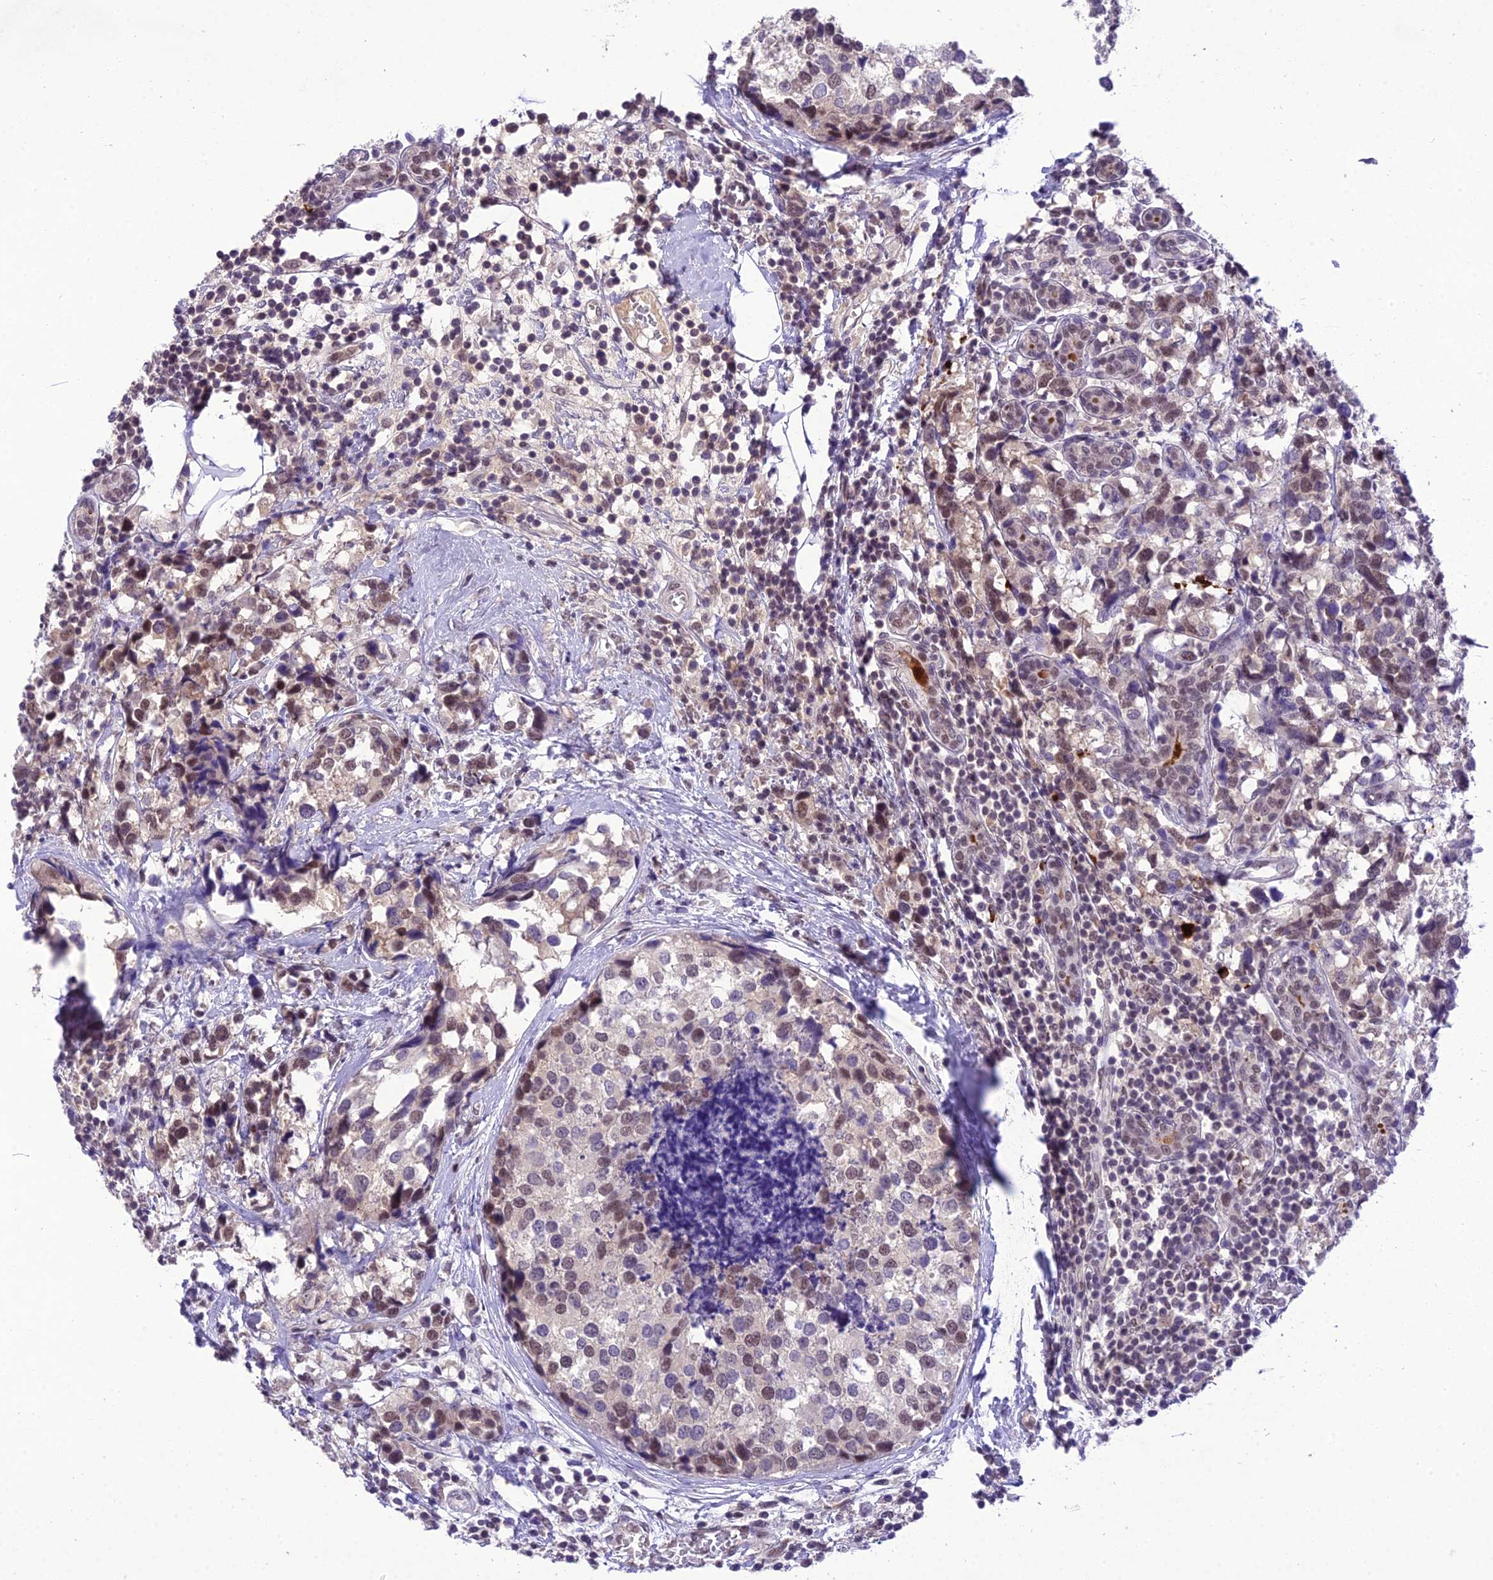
{"staining": {"intensity": "moderate", "quantity": ">75%", "location": "nuclear"}, "tissue": "breast cancer", "cell_type": "Tumor cells", "image_type": "cancer", "snomed": [{"axis": "morphology", "description": "Lobular carcinoma"}, {"axis": "topography", "description": "Breast"}], "caption": "Immunohistochemical staining of breast cancer (lobular carcinoma) shows medium levels of moderate nuclear positivity in approximately >75% of tumor cells.", "gene": "SH3RF3", "patient": {"sex": "female", "age": 59}}